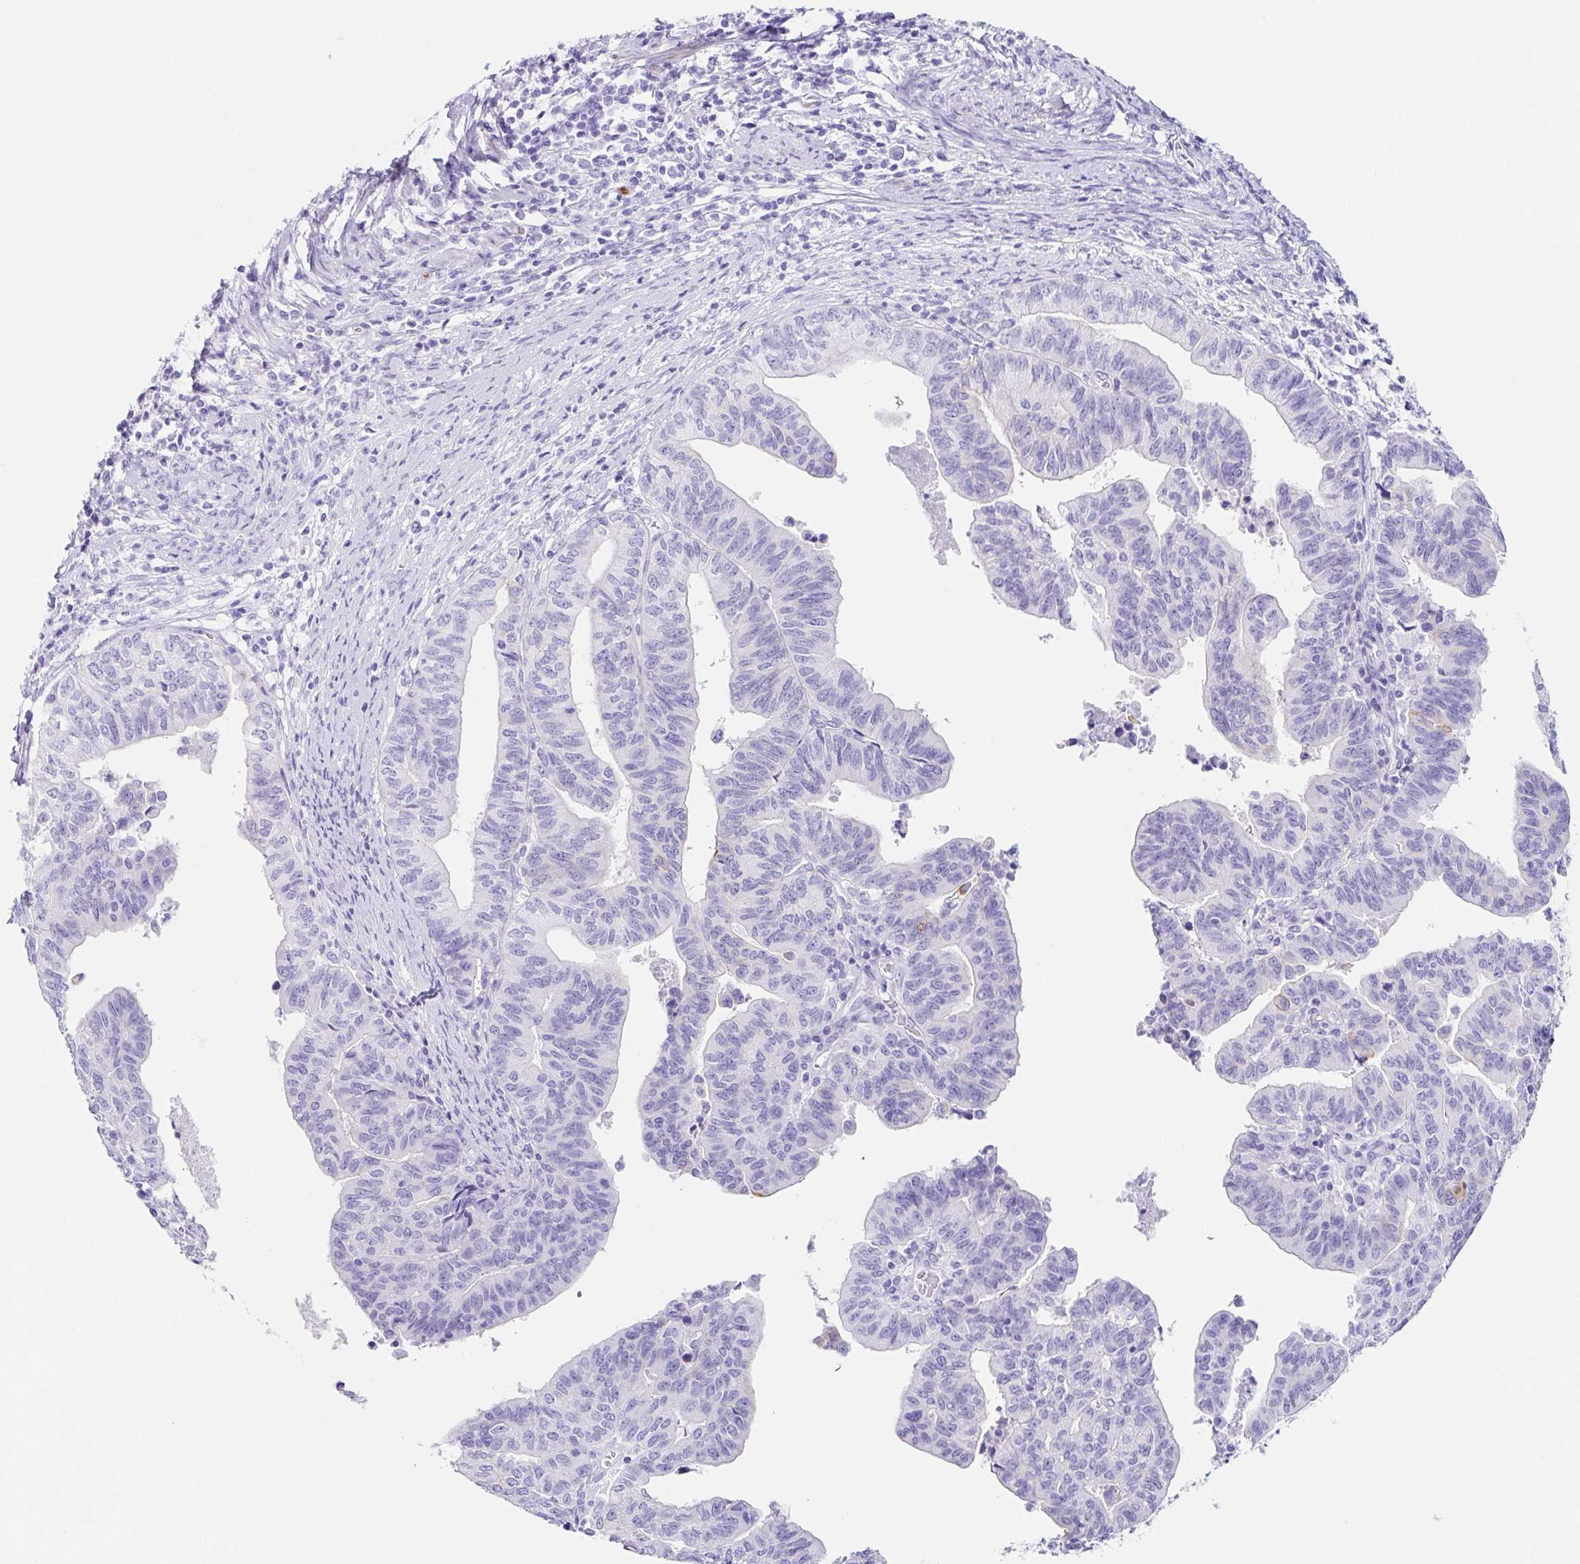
{"staining": {"intensity": "negative", "quantity": "none", "location": "none"}, "tissue": "endometrial cancer", "cell_type": "Tumor cells", "image_type": "cancer", "snomed": [{"axis": "morphology", "description": "Adenocarcinoma, NOS"}, {"axis": "topography", "description": "Endometrium"}], "caption": "Endometrial adenocarcinoma was stained to show a protein in brown. There is no significant positivity in tumor cells.", "gene": "CLDND2", "patient": {"sex": "female", "age": 65}}